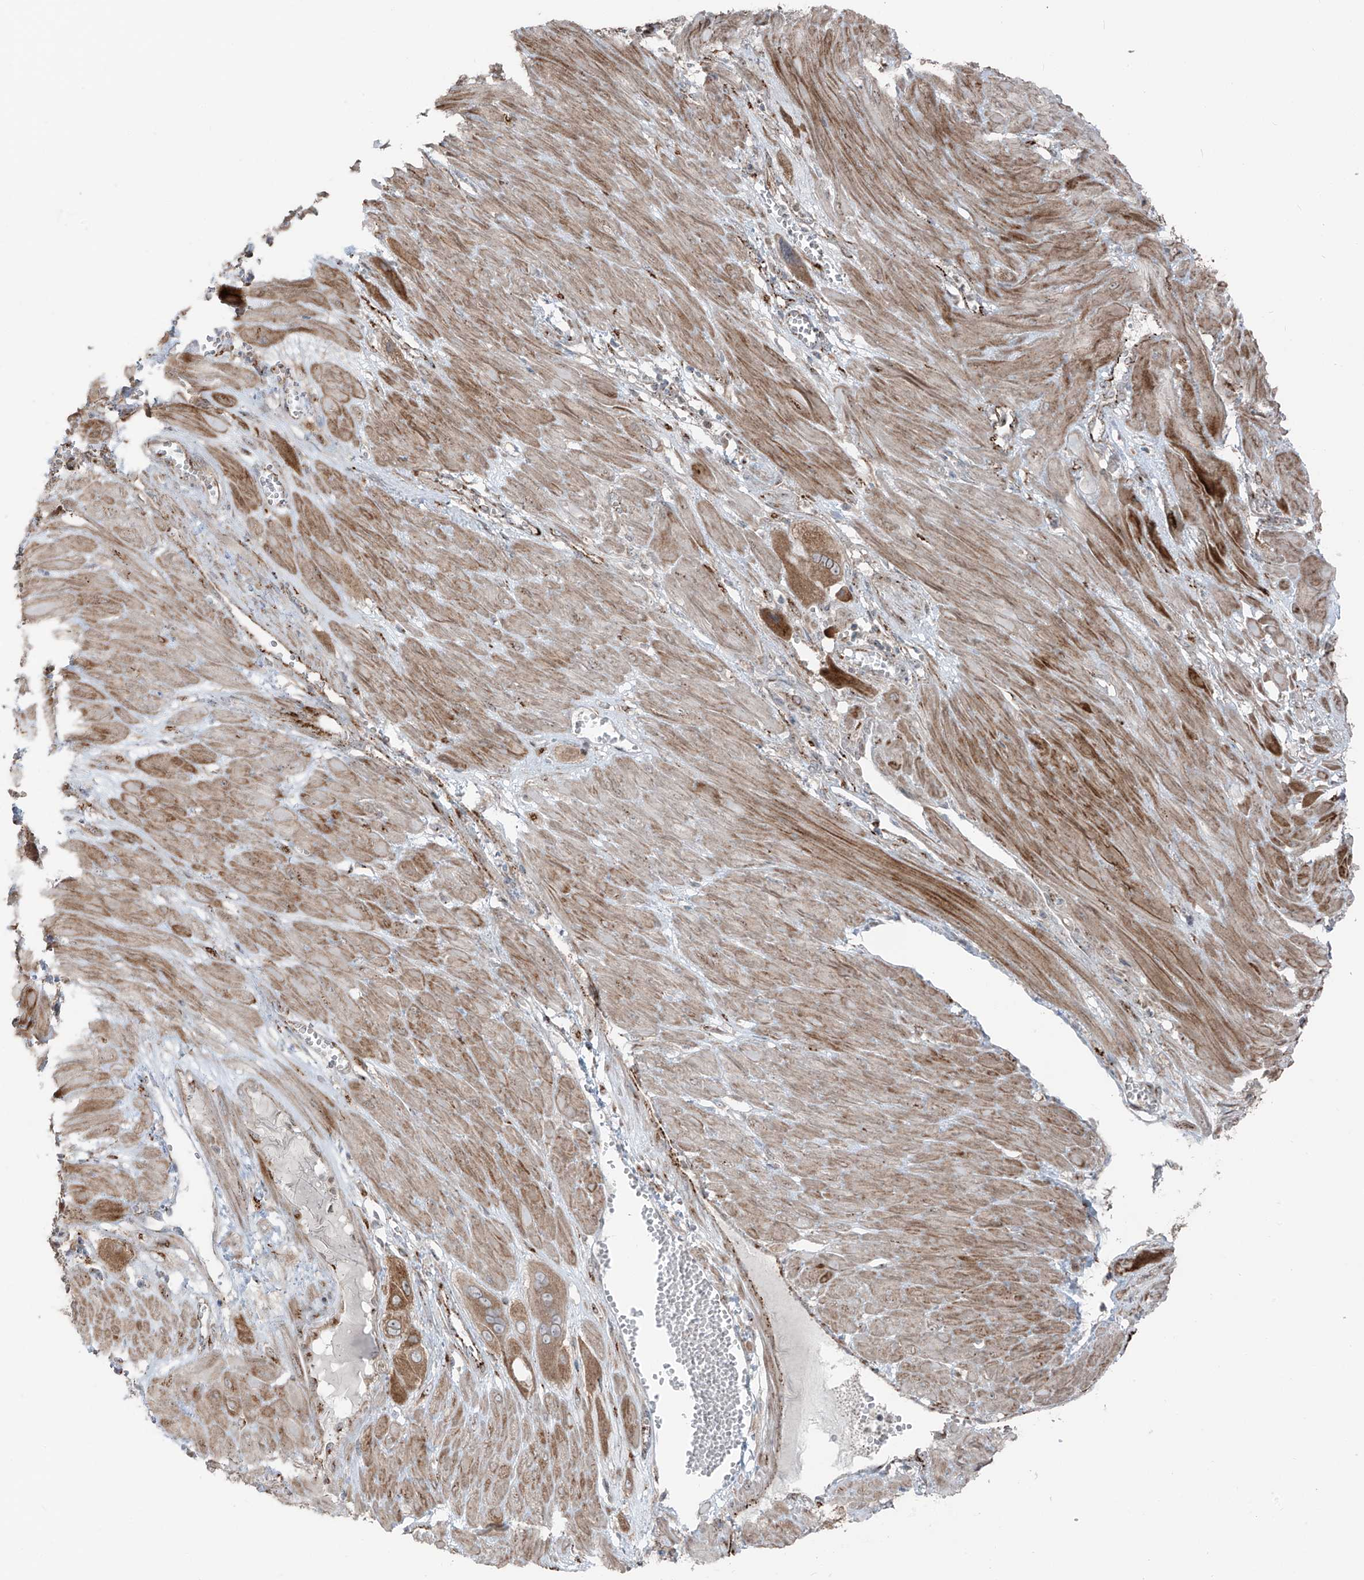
{"staining": {"intensity": "moderate", "quantity": ">75%", "location": "cytoplasmic/membranous"}, "tissue": "cervical cancer", "cell_type": "Tumor cells", "image_type": "cancer", "snomed": [{"axis": "morphology", "description": "Squamous cell carcinoma, NOS"}, {"axis": "topography", "description": "Cervix"}], "caption": "IHC (DAB) staining of human cervical cancer demonstrates moderate cytoplasmic/membranous protein expression in approximately >75% of tumor cells.", "gene": "ERLEC1", "patient": {"sex": "female", "age": 34}}